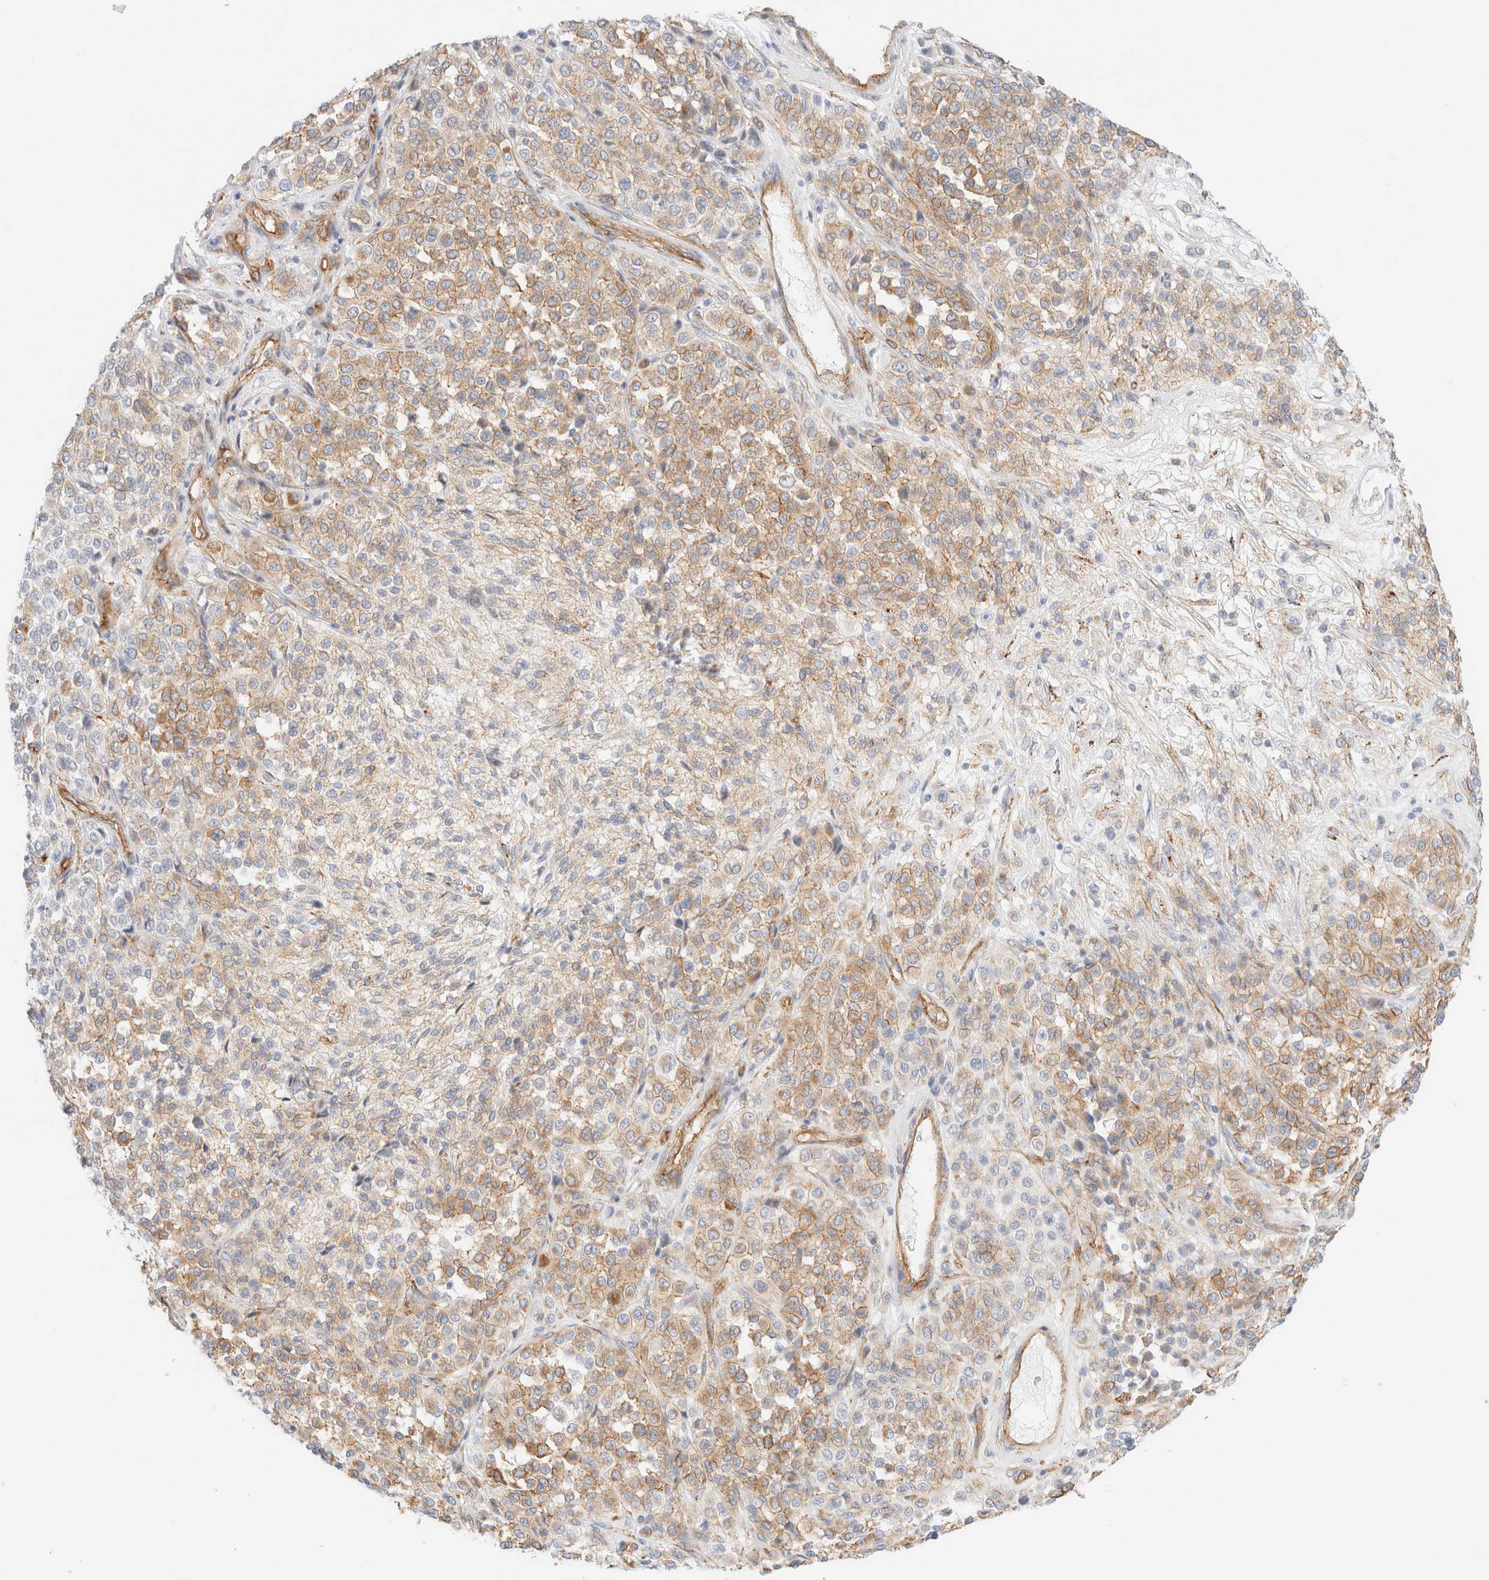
{"staining": {"intensity": "weak", "quantity": ">75%", "location": "cytoplasmic/membranous"}, "tissue": "melanoma", "cell_type": "Tumor cells", "image_type": "cancer", "snomed": [{"axis": "morphology", "description": "Malignant melanoma, Metastatic site"}, {"axis": "topography", "description": "Pancreas"}], "caption": "The histopathology image shows staining of malignant melanoma (metastatic site), revealing weak cytoplasmic/membranous protein expression (brown color) within tumor cells.", "gene": "CYB5R4", "patient": {"sex": "female", "age": 30}}